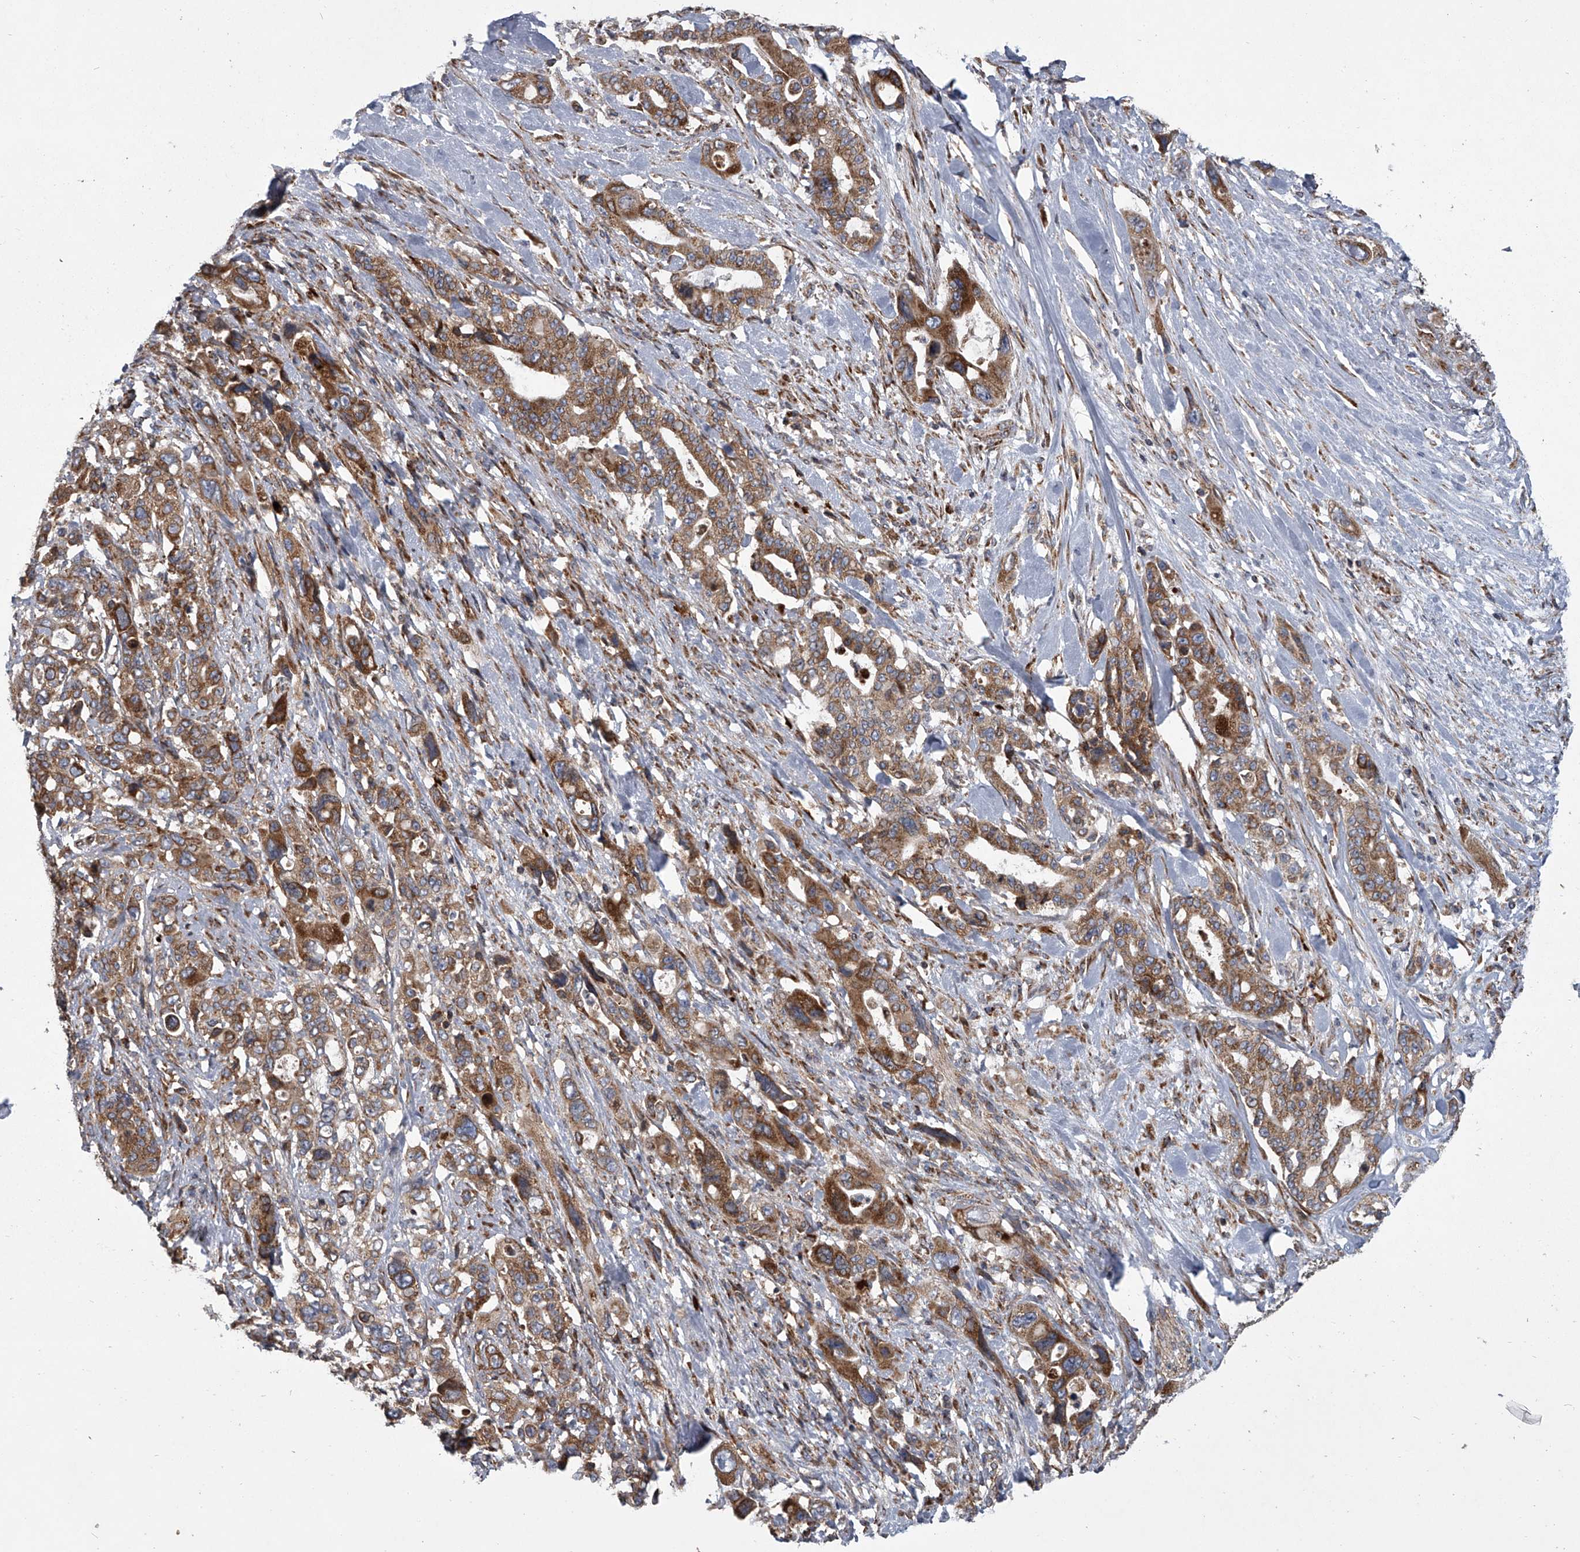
{"staining": {"intensity": "moderate", "quantity": ">75%", "location": "cytoplasmic/membranous"}, "tissue": "pancreatic cancer", "cell_type": "Tumor cells", "image_type": "cancer", "snomed": [{"axis": "morphology", "description": "Adenocarcinoma, NOS"}, {"axis": "topography", "description": "Pancreas"}], "caption": "Human pancreatic adenocarcinoma stained with a protein marker reveals moderate staining in tumor cells.", "gene": "ZC3H15", "patient": {"sex": "male", "age": 46}}